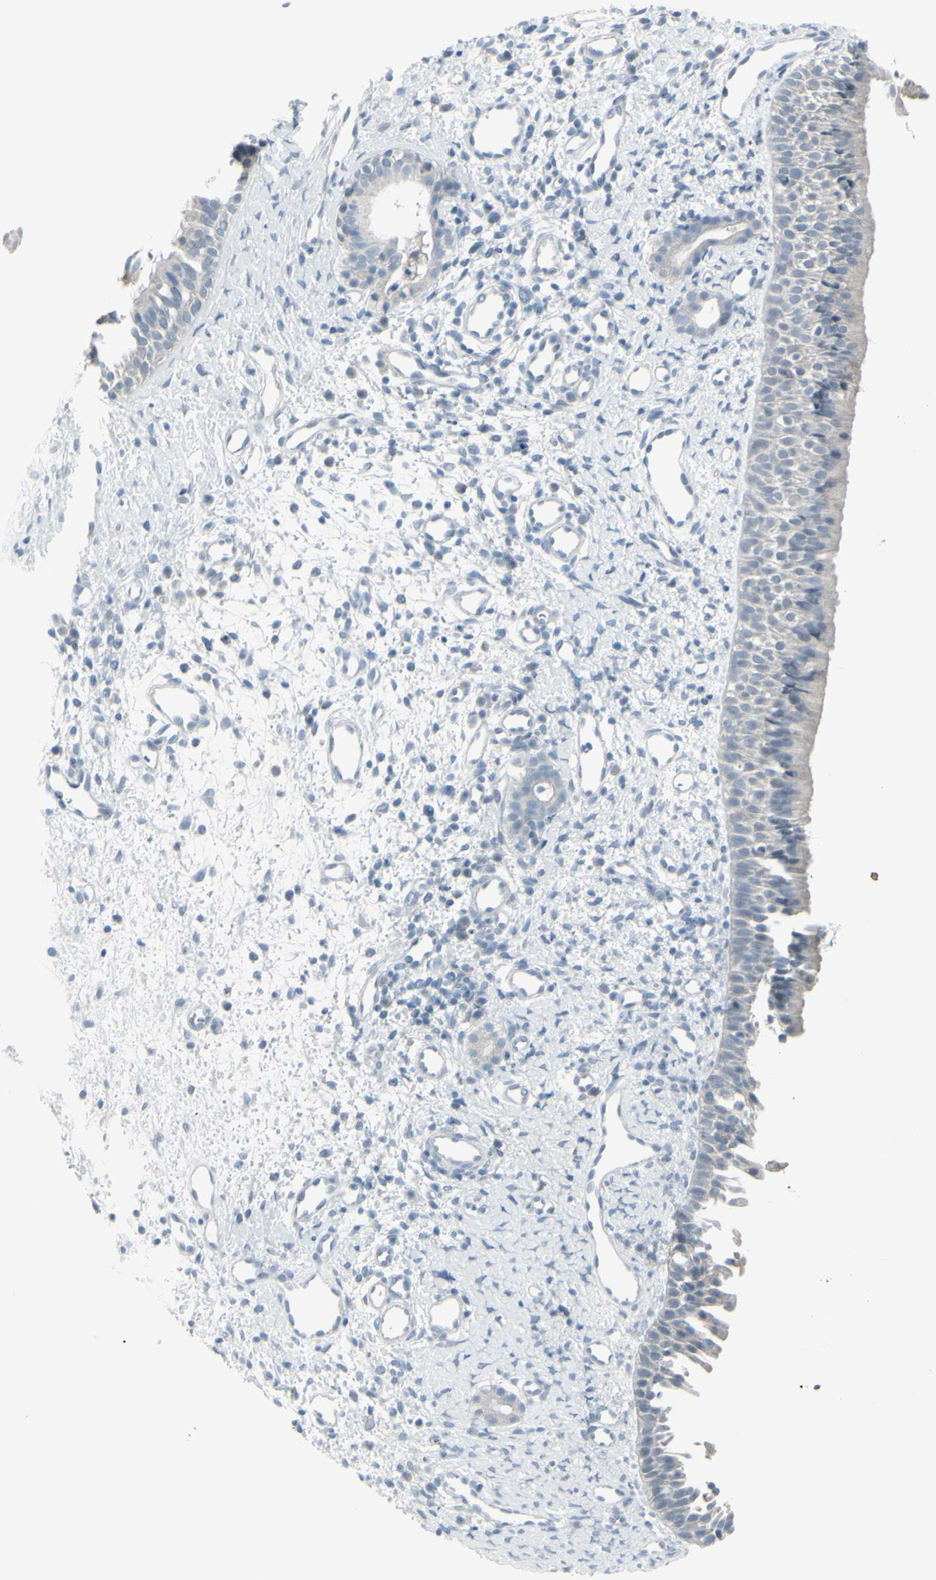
{"staining": {"intensity": "negative", "quantity": "none", "location": "none"}, "tissue": "nasopharynx", "cell_type": "Respiratory epithelial cells", "image_type": "normal", "snomed": [{"axis": "morphology", "description": "Normal tissue, NOS"}, {"axis": "topography", "description": "Nasopharynx"}], "caption": "IHC histopathology image of benign nasopharynx: human nasopharynx stained with DAB (3,3'-diaminobenzidine) demonstrates no significant protein positivity in respiratory epithelial cells.", "gene": "RAB3A", "patient": {"sex": "male", "age": 22}}